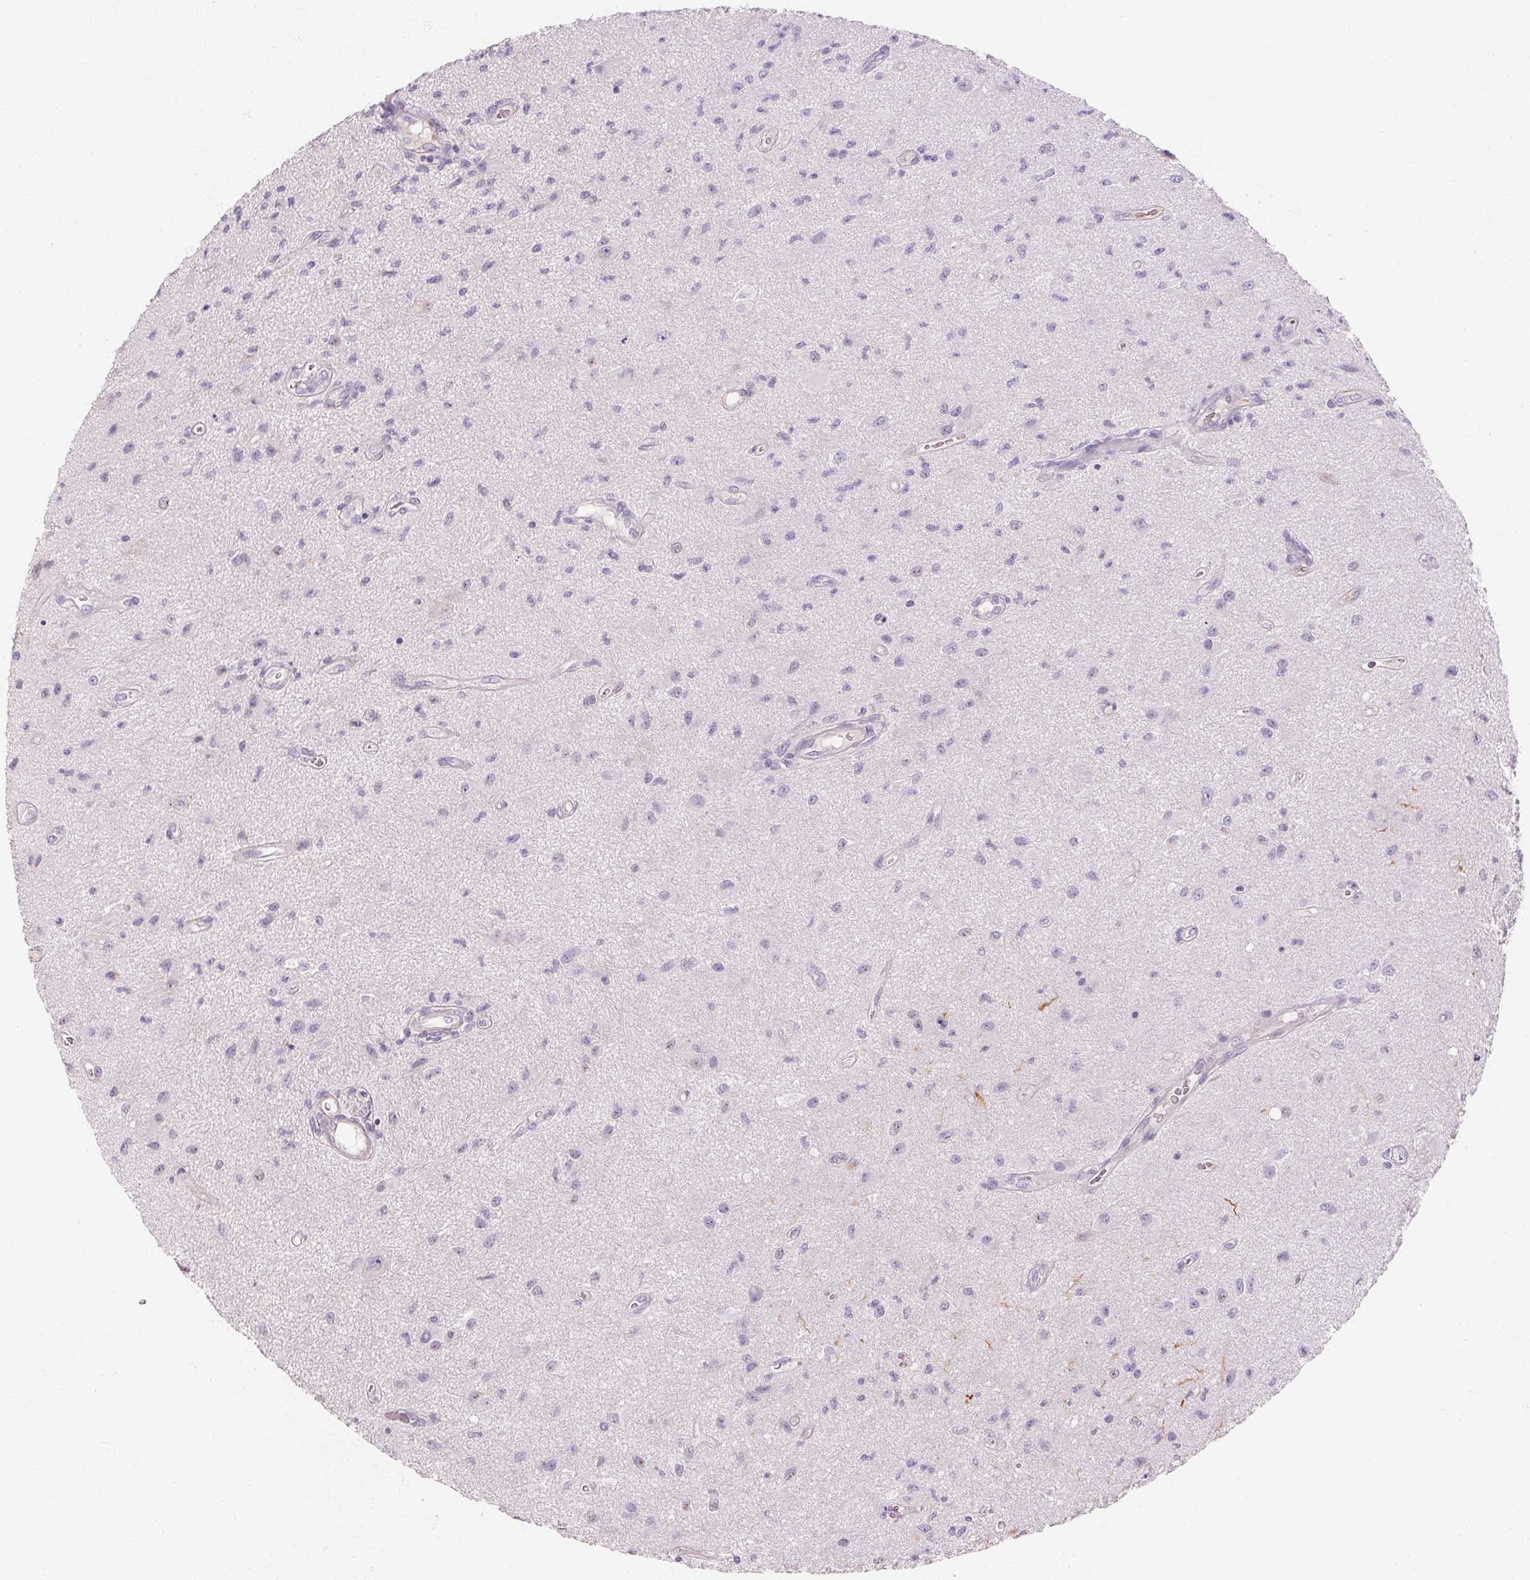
{"staining": {"intensity": "negative", "quantity": "none", "location": "none"}, "tissue": "glioma", "cell_type": "Tumor cells", "image_type": "cancer", "snomed": [{"axis": "morphology", "description": "Glioma, malignant, High grade"}, {"axis": "topography", "description": "Brain"}], "caption": "The histopathology image shows no staining of tumor cells in glioma.", "gene": "NFE2L3", "patient": {"sex": "male", "age": 67}}